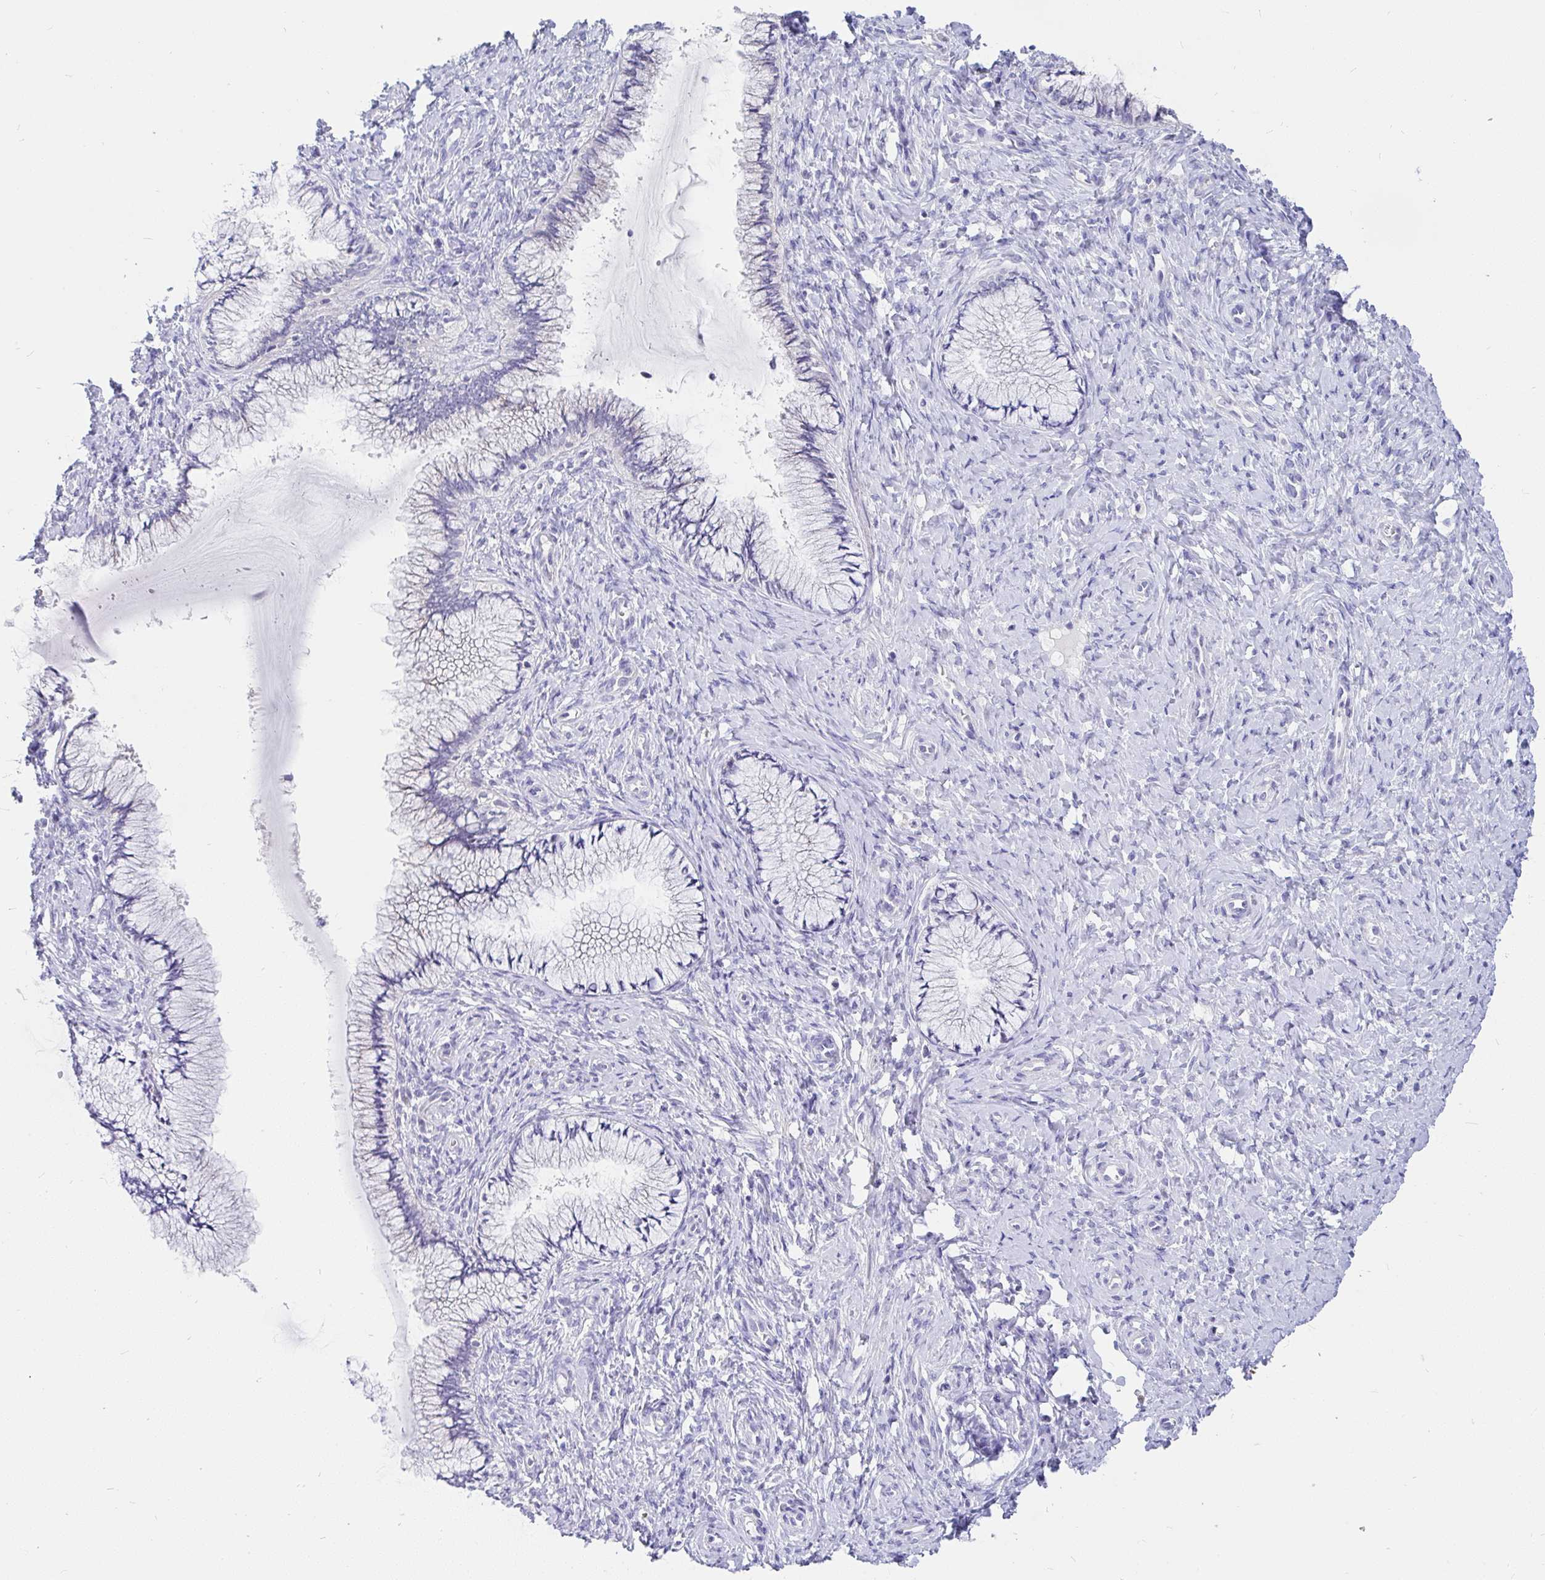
{"staining": {"intensity": "negative", "quantity": "none", "location": "none"}, "tissue": "cervix", "cell_type": "Glandular cells", "image_type": "normal", "snomed": [{"axis": "morphology", "description": "Normal tissue, NOS"}, {"axis": "topography", "description": "Cervix"}], "caption": "DAB (3,3'-diaminobenzidine) immunohistochemical staining of normal human cervix demonstrates no significant positivity in glandular cells.", "gene": "INTS5", "patient": {"sex": "female", "age": 37}}